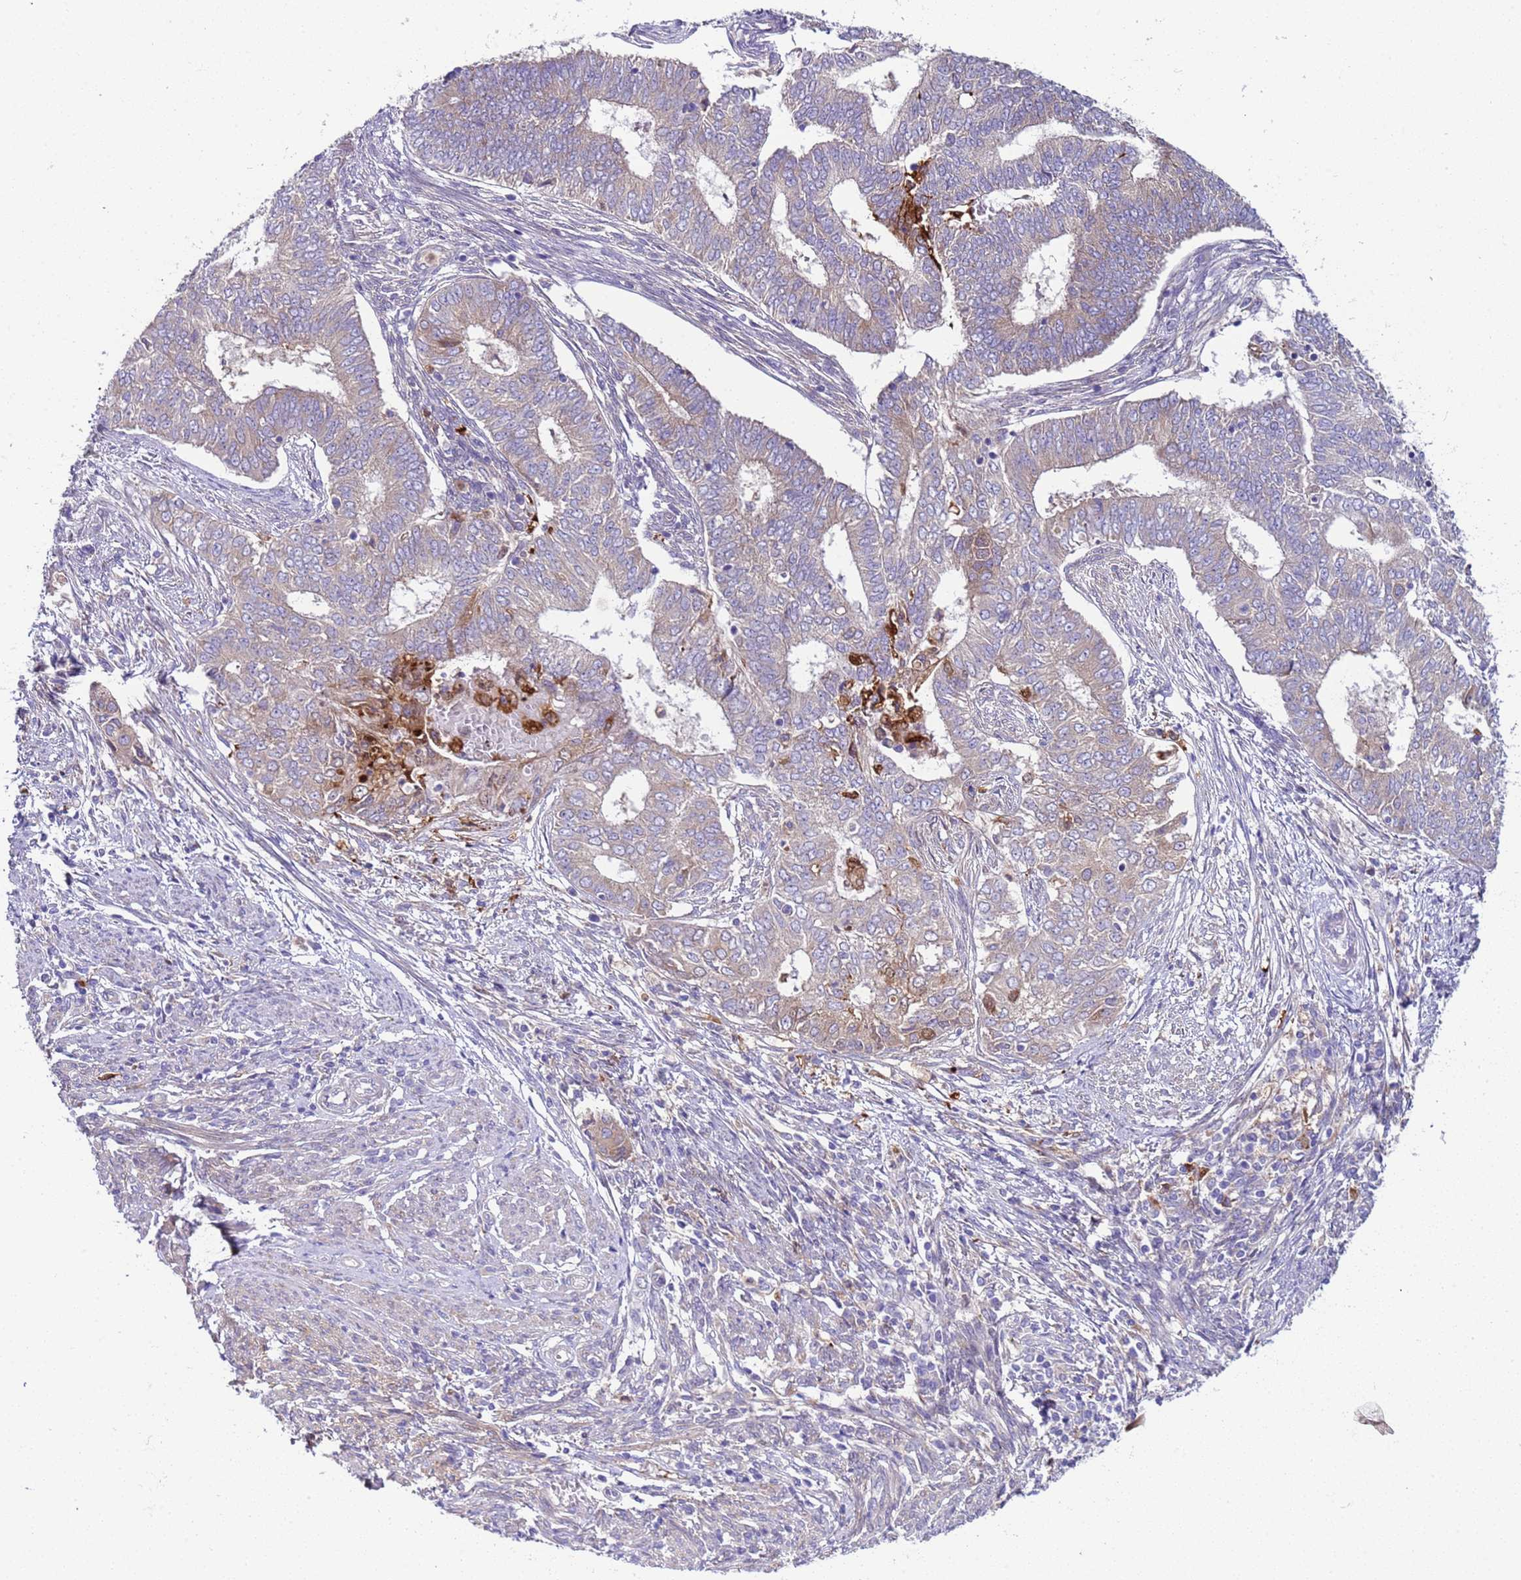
{"staining": {"intensity": "negative", "quantity": "none", "location": "none"}, "tissue": "endometrial cancer", "cell_type": "Tumor cells", "image_type": "cancer", "snomed": [{"axis": "morphology", "description": "Adenocarcinoma, NOS"}, {"axis": "topography", "description": "Endometrium"}], "caption": "The micrograph shows no staining of tumor cells in endometrial cancer (adenocarcinoma).", "gene": "PAQR7", "patient": {"sex": "female", "age": 62}}